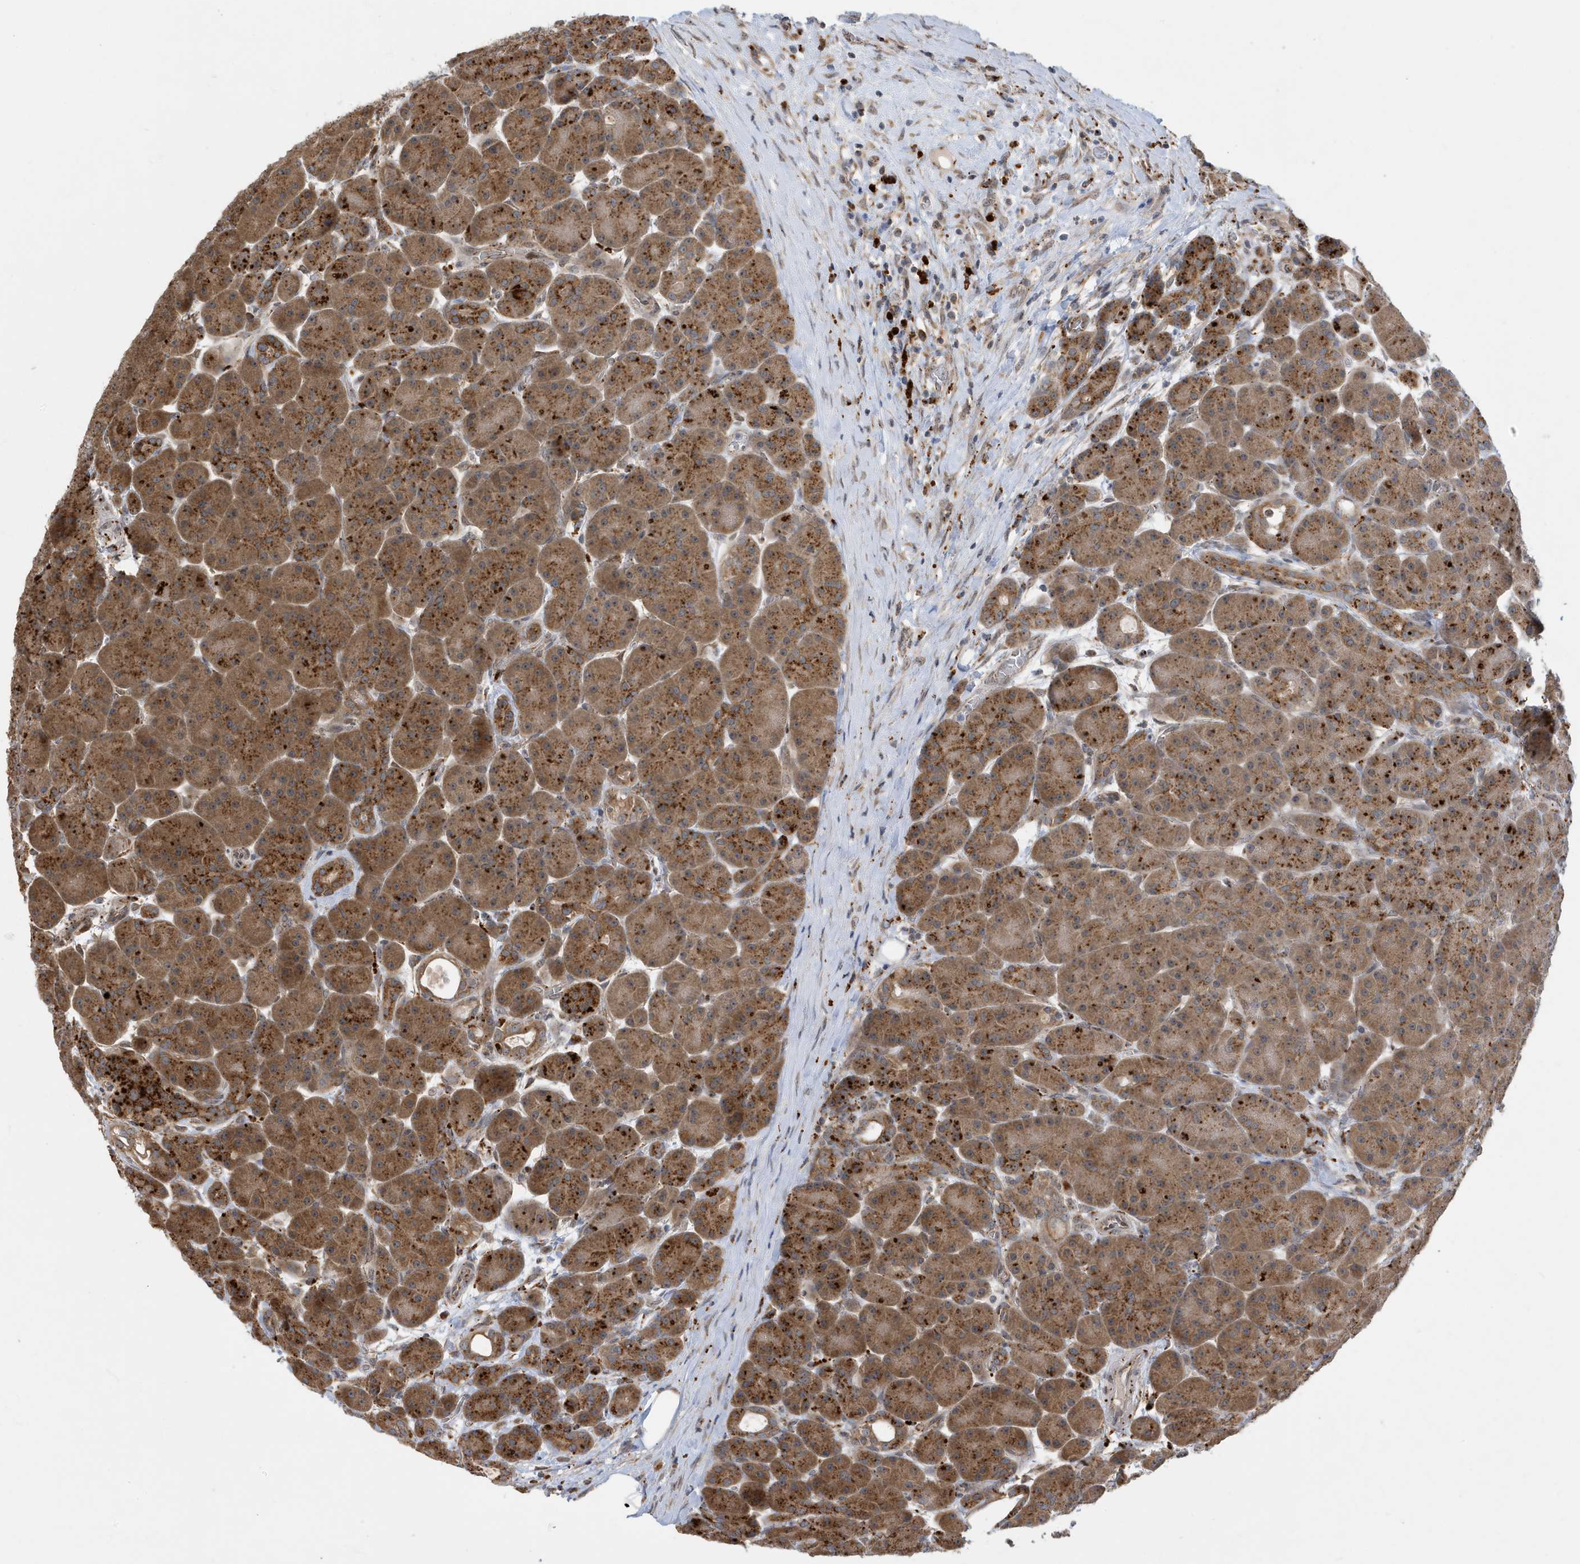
{"staining": {"intensity": "strong", "quantity": ">75%", "location": "cytoplasmic/membranous"}, "tissue": "pancreas", "cell_type": "Exocrine glandular cells", "image_type": "normal", "snomed": [{"axis": "morphology", "description": "Normal tissue, NOS"}, {"axis": "topography", "description": "Pancreas"}], "caption": "Protein expression analysis of benign pancreas shows strong cytoplasmic/membranous staining in about >75% of exocrine glandular cells. (Brightfield microscopy of DAB IHC at high magnification).", "gene": "ZNF507", "patient": {"sex": "male", "age": 63}}